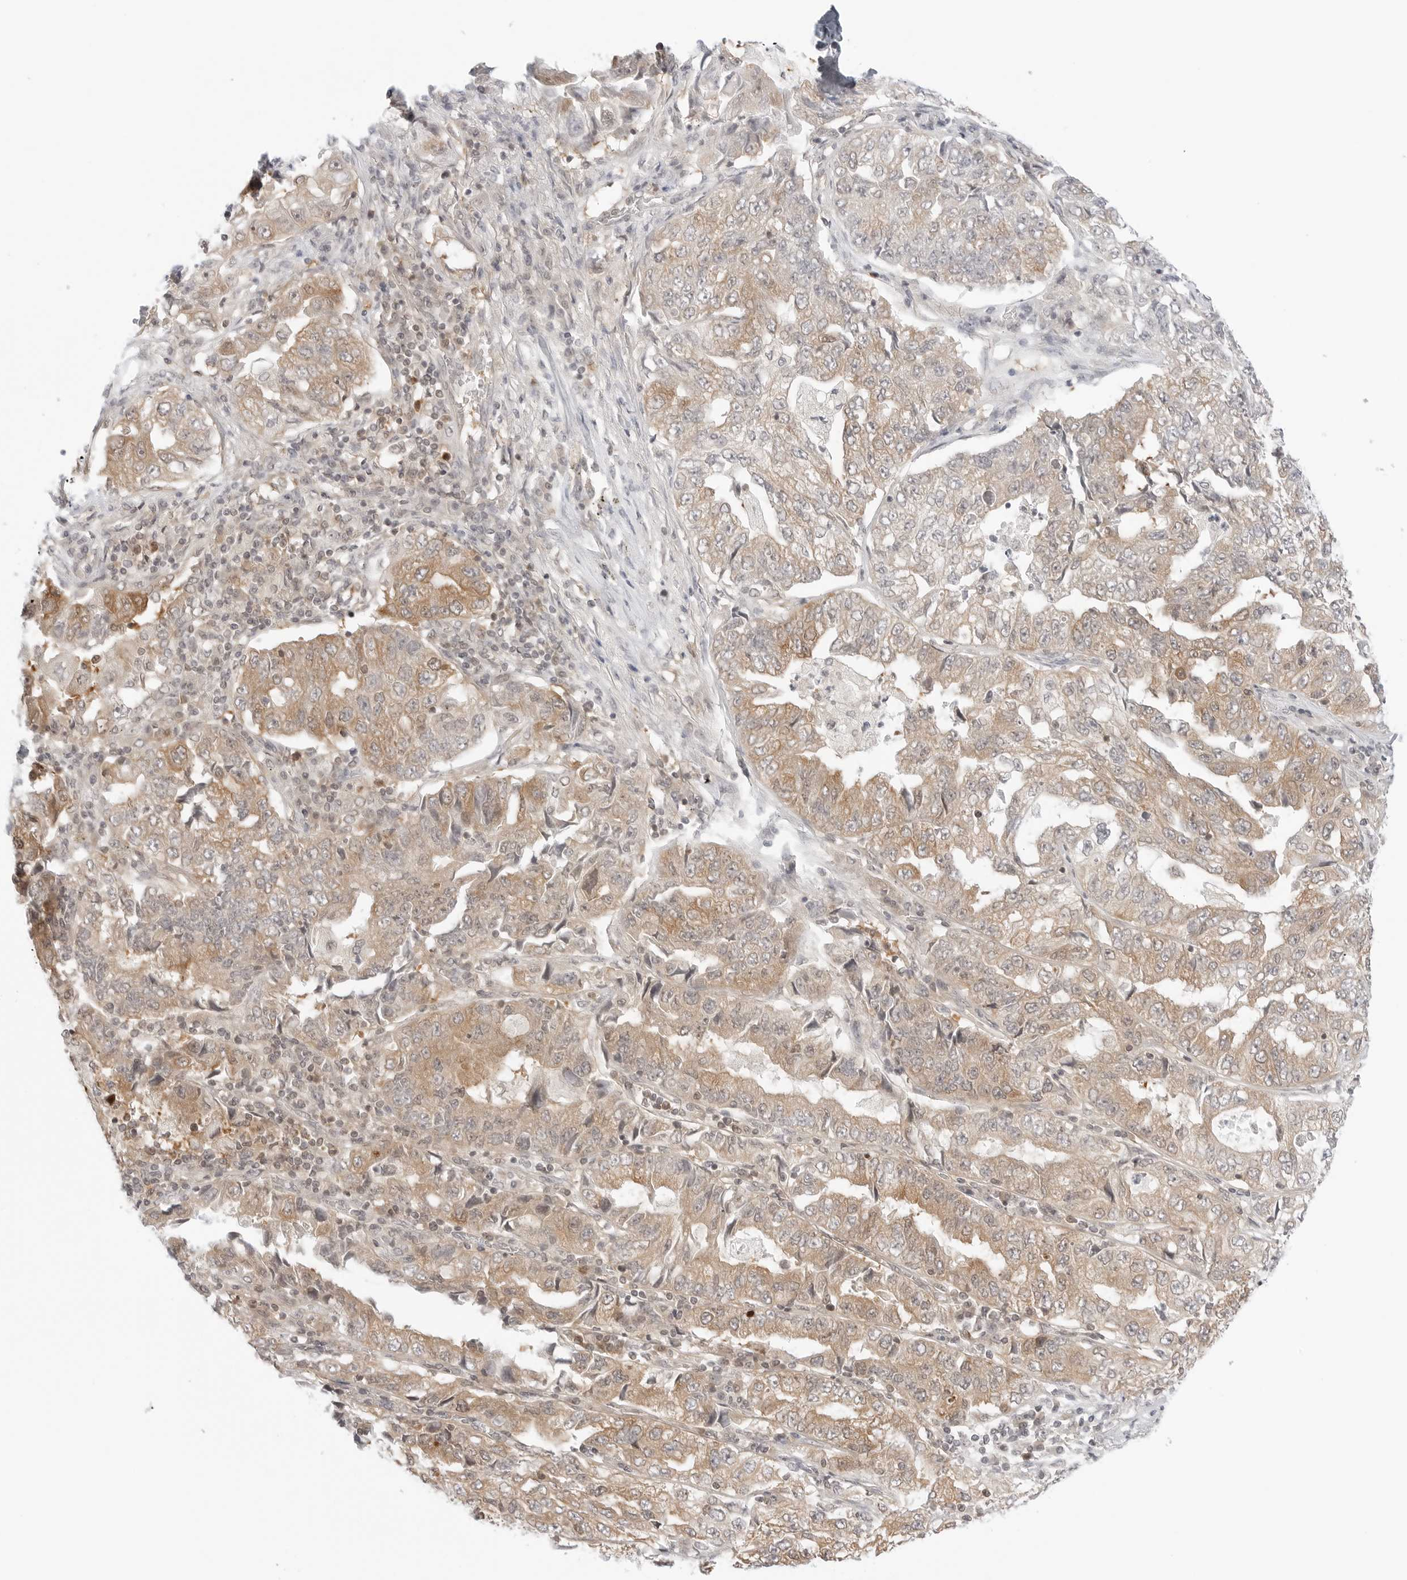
{"staining": {"intensity": "weak", "quantity": "25%-75%", "location": "cytoplasmic/membranous"}, "tissue": "lung cancer", "cell_type": "Tumor cells", "image_type": "cancer", "snomed": [{"axis": "morphology", "description": "Adenocarcinoma, NOS"}, {"axis": "topography", "description": "Lung"}], "caption": "Lung cancer stained with DAB immunohistochemistry (IHC) displays low levels of weak cytoplasmic/membranous expression in about 25%-75% of tumor cells.", "gene": "NUDC", "patient": {"sex": "female", "age": 51}}